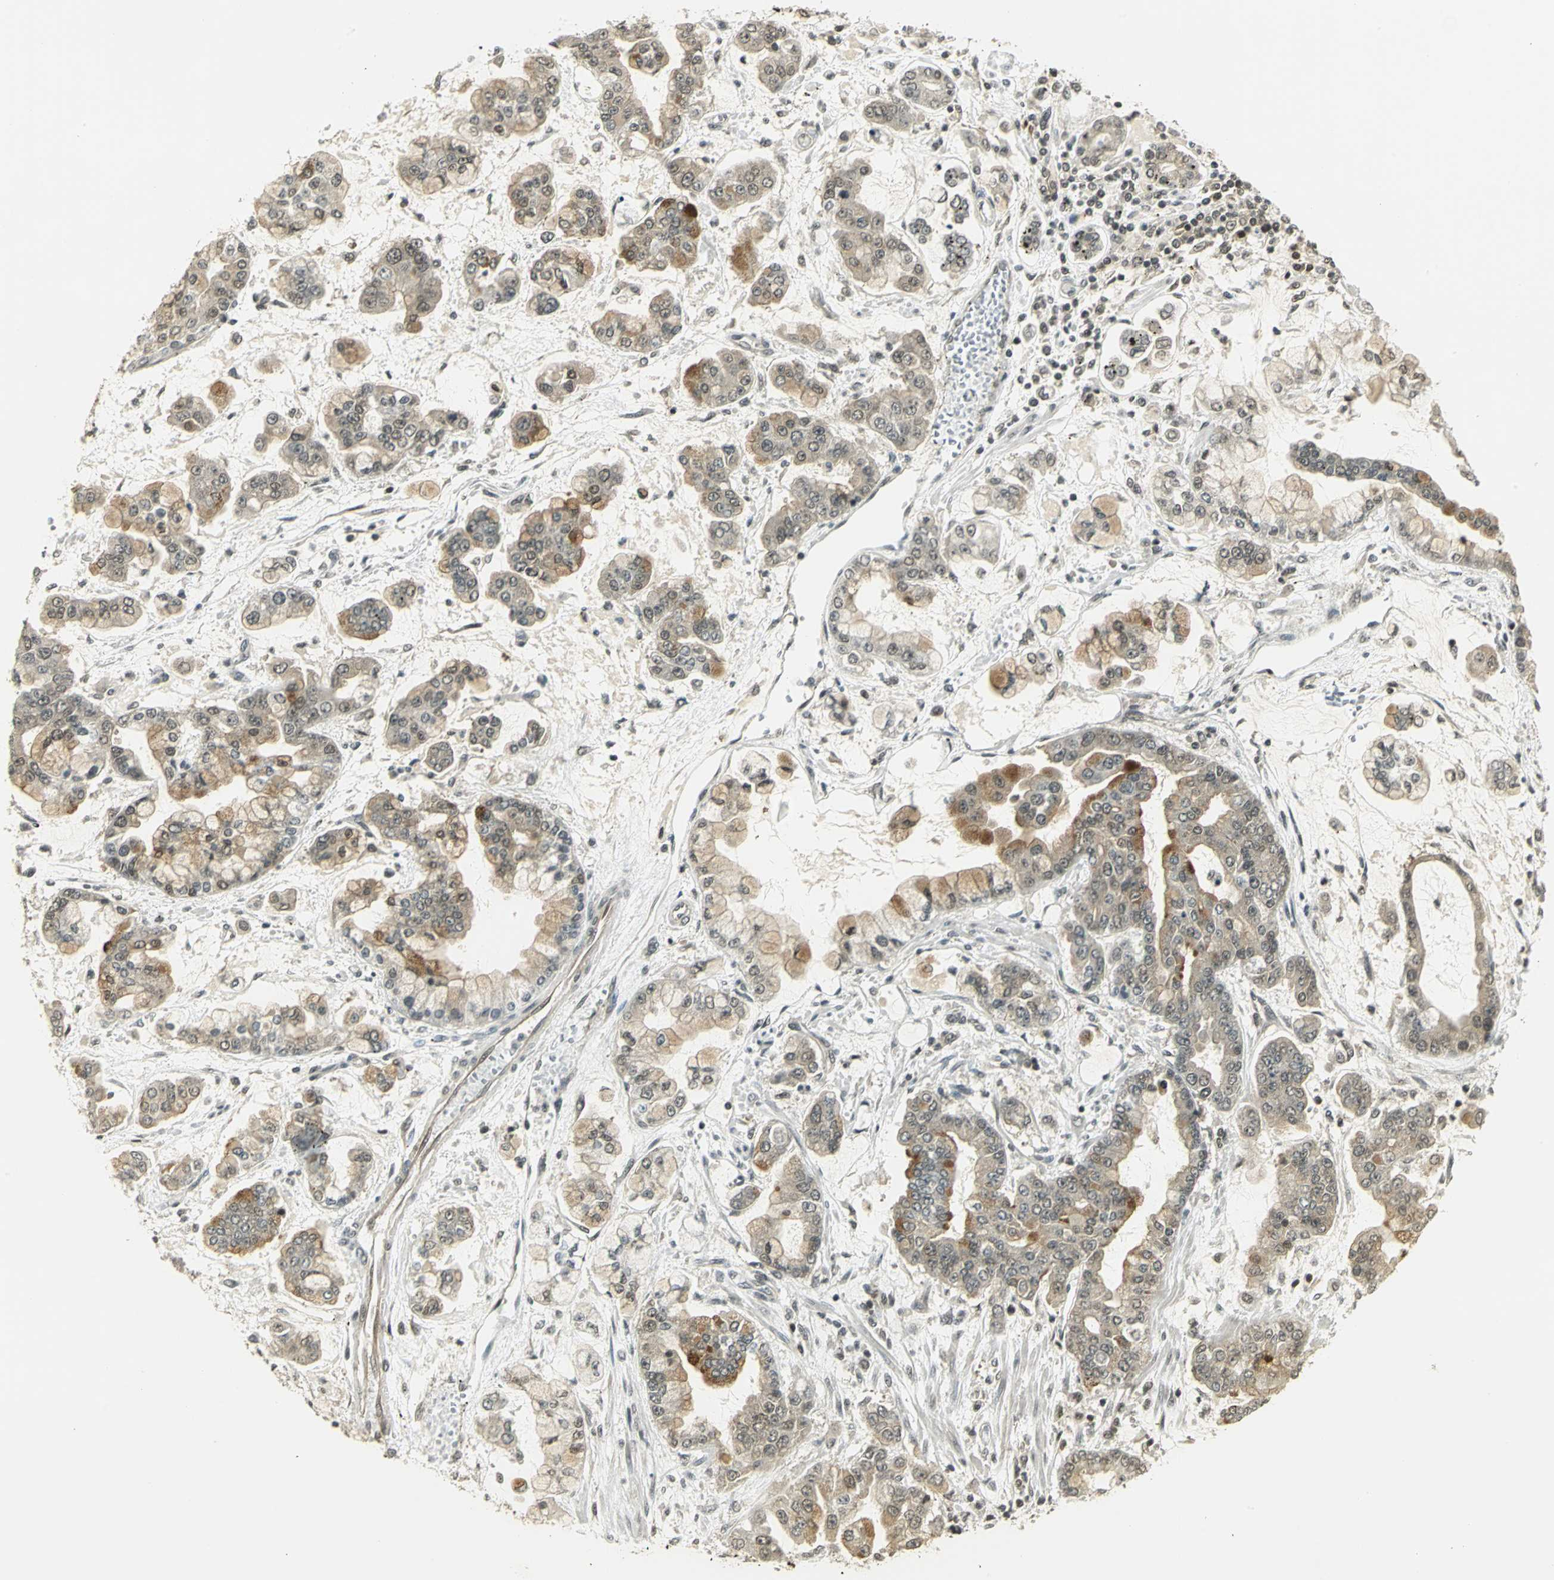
{"staining": {"intensity": "weak", "quantity": ">75%", "location": "cytoplasmic/membranous"}, "tissue": "stomach cancer", "cell_type": "Tumor cells", "image_type": "cancer", "snomed": [{"axis": "morphology", "description": "Normal tissue, NOS"}, {"axis": "morphology", "description": "Adenocarcinoma, NOS"}, {"axis": "topography", "description": "Stomach, upper"}, {"axis": "topography", "description": "Stomach"}], "caption": "There is low levels of weak cytoplasmic/membranous staining in tumor cells of stomach cancer, as demonstrated by immunohistochemical staining (brown color).", "gene": "CDC34", "patient": {"sex": "male", "age": 76}}